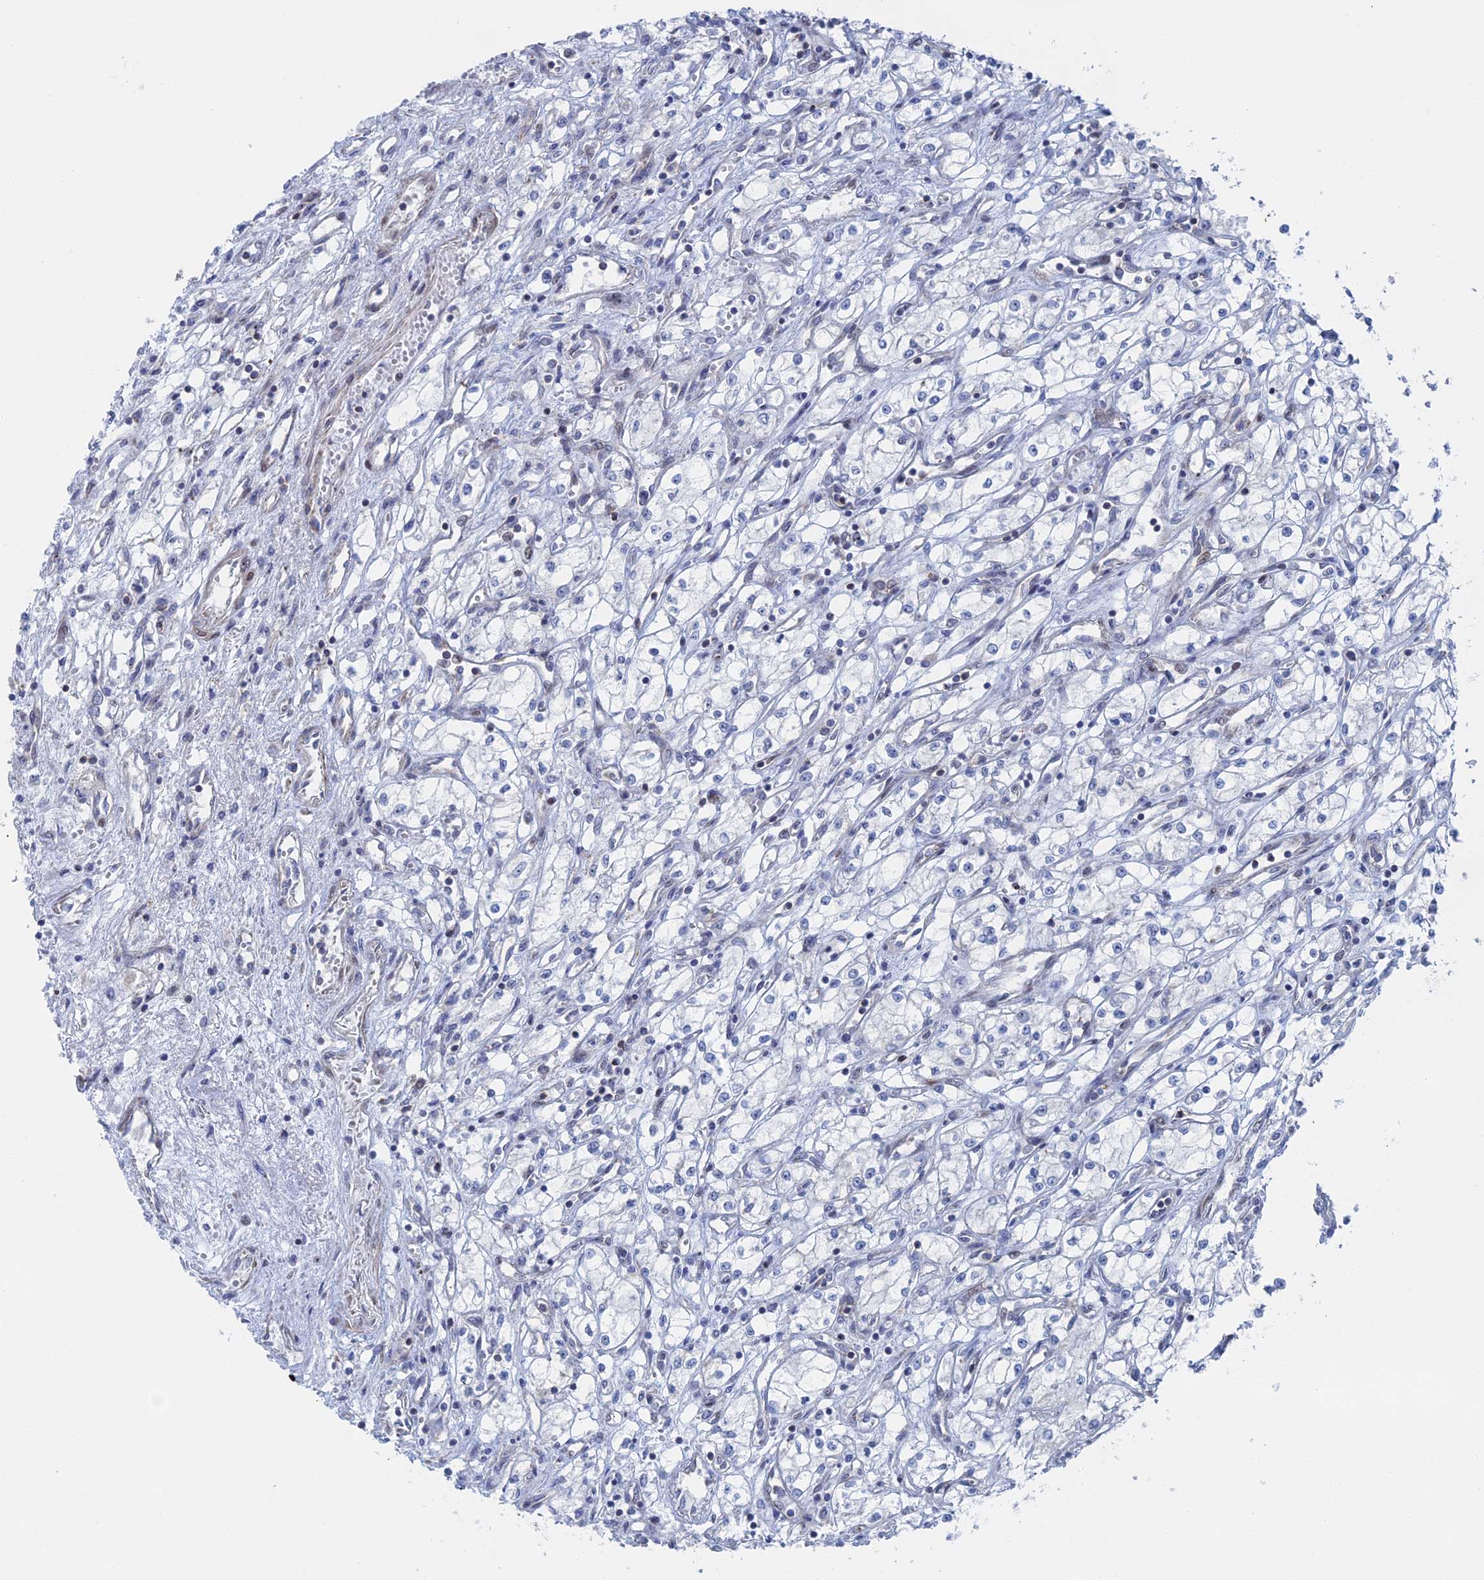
{"staining": {"intensity": "negative", "quantity": "none", "location": "none"}, "tissue": "renal cancer", "cell_type": "Tumor cells", "image_type": "cancer", "snomed": [{"axis": "morphology", "description": "Adenocarcinoma, NOS"}, {"axis": "topography", "description": "Kidney"}], "caption": "The immunohistochemistry micrograph has no significant expression in tumor cells of renal cancer (adenocarcinoma) tissue.", "gene": "IL7", "patient": {"sex": "male", "age": 59}}